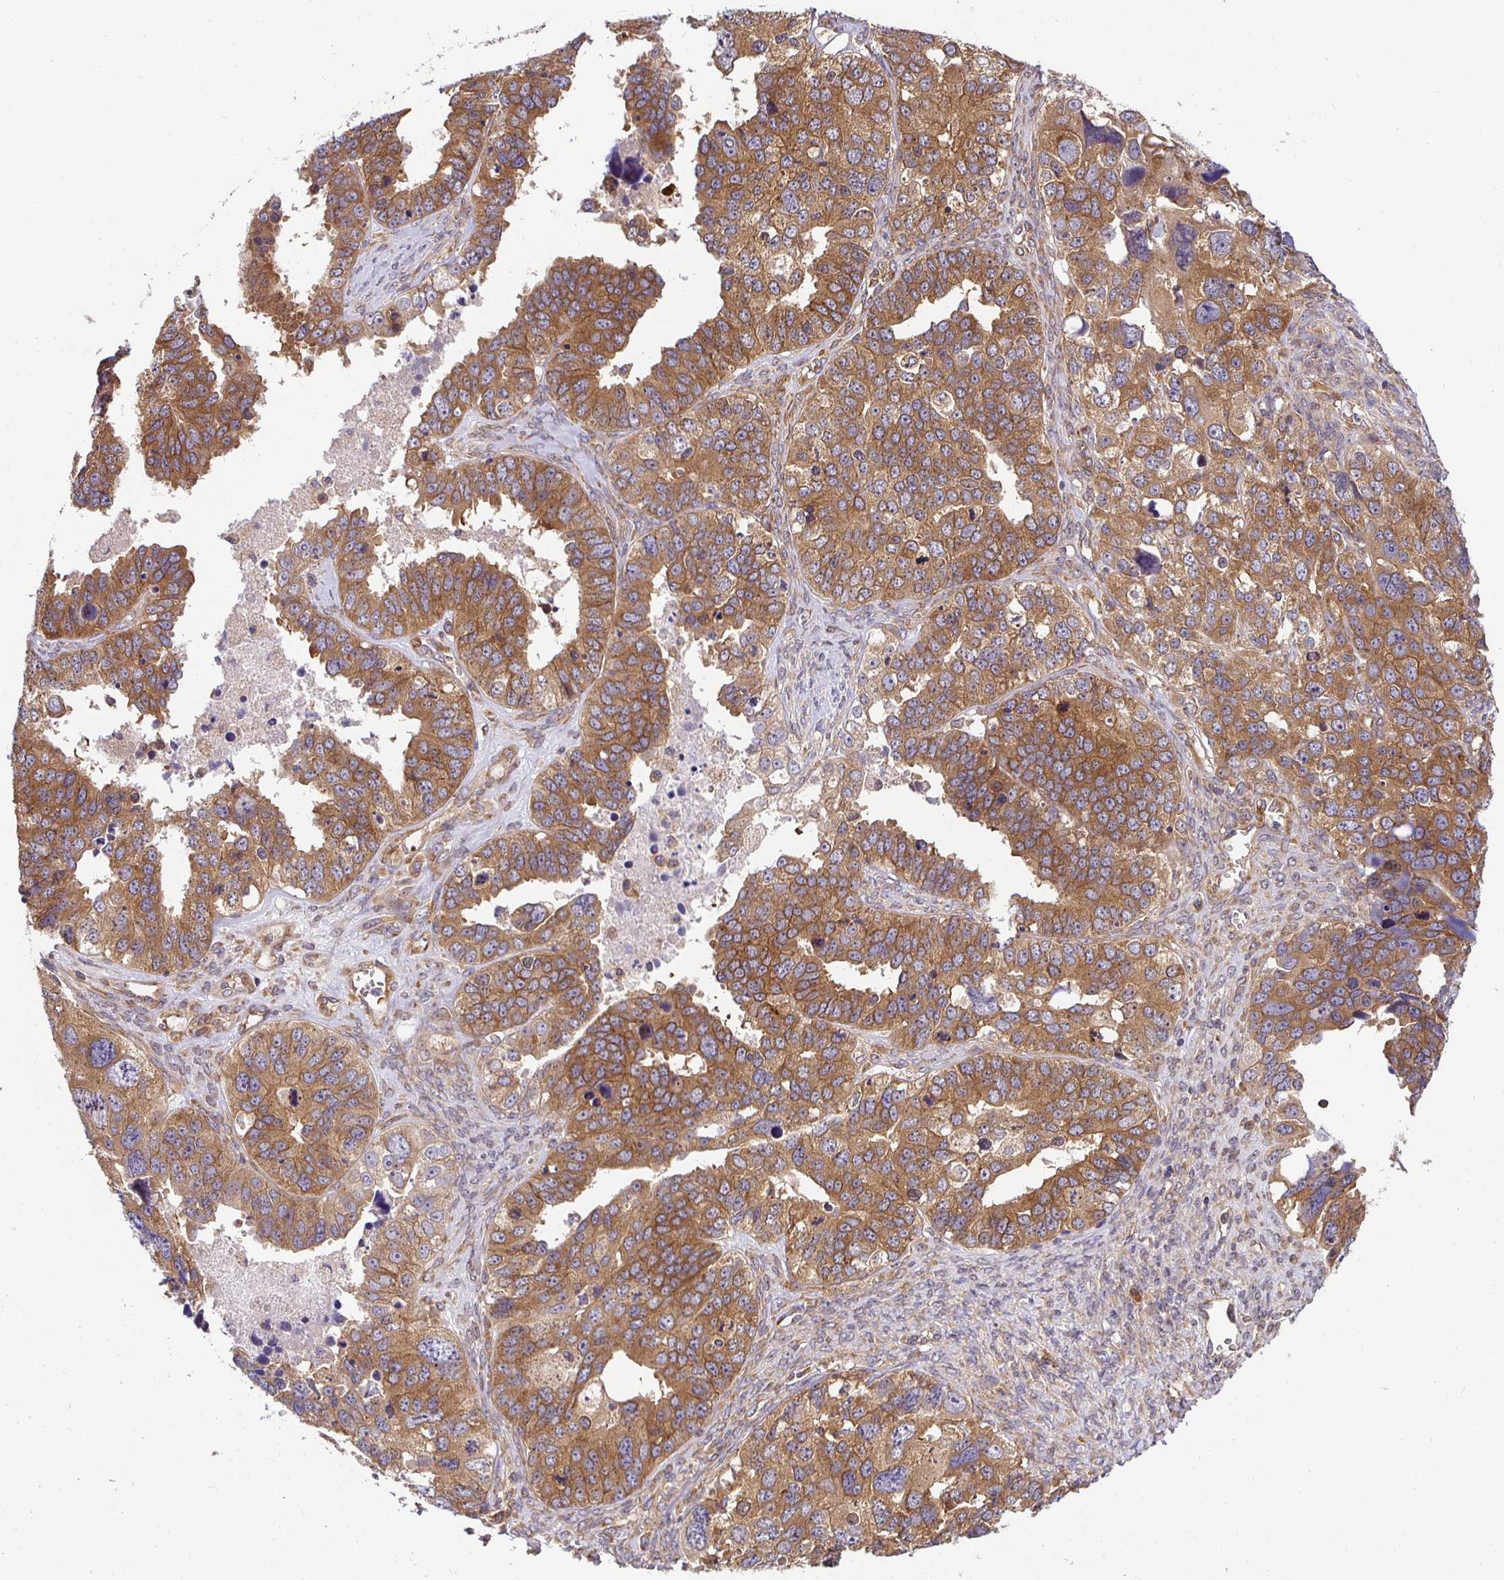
{"staining": {"intensity": "moderate", "quantity": ">75%", "location": "cytoplasmic/membranous"}, "tissue": "ovarian cancer", "cell_type": "Tumor cells", "image_type": "cancer", "snomed": [{"axis": "morphology", "description": "Cystadenocarcinoma, serous, NOS"}, {"axis": "topography", "description": "Ovary"}], "caption": "Brown immunohistochemical staining in human ovarian cancer exhibits moderate cytoplasmic/membranous positivity in about >75% of tumor cells. (Brightfield microscopy of DAB IHC at high magnification).", "gene": "IRAK1", "patient": {"sex": "female", "age": 76}}